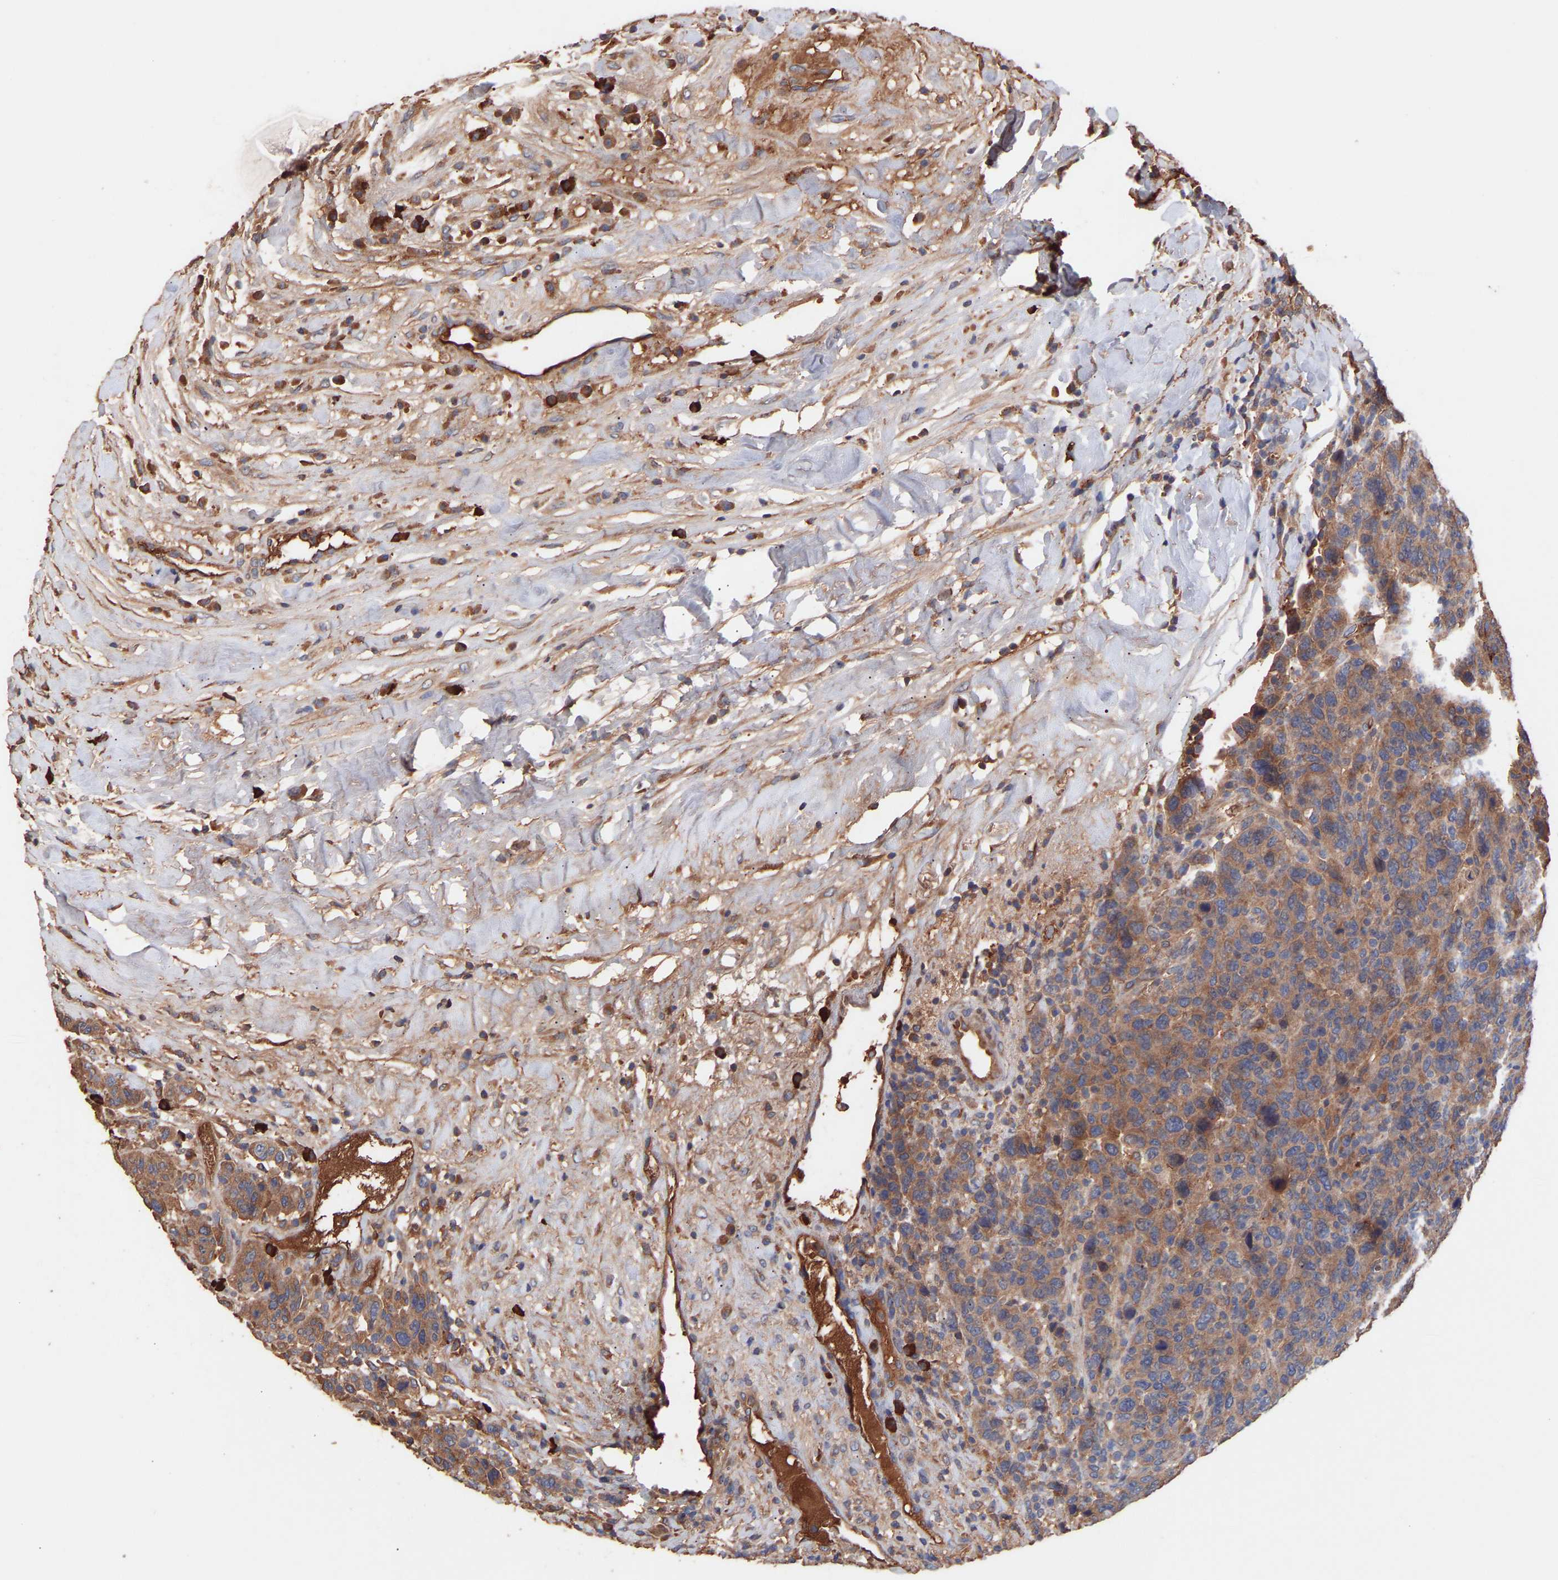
{"staining": {"intensity": "moderate", "quantity": ">75%", "location": "cytoplasmic/membranous"}, "tissue": "breast cancer", "cell_type": "Tumor cells", "image_type": "cancer", "snomed": [{"axis": "morphology", "description": "Duct carcinoma"}, {"axis": "topography", "description": "Breast"}], "caption": "The photomicrograph exhibits a brown stain indicating the presence of a protein in the cytoplasmic/membranous of tumor cells in invasive ductal carcinoma (breast).", "gene": "TMEM268", "patient": {"sex": "female", "age": 37}}